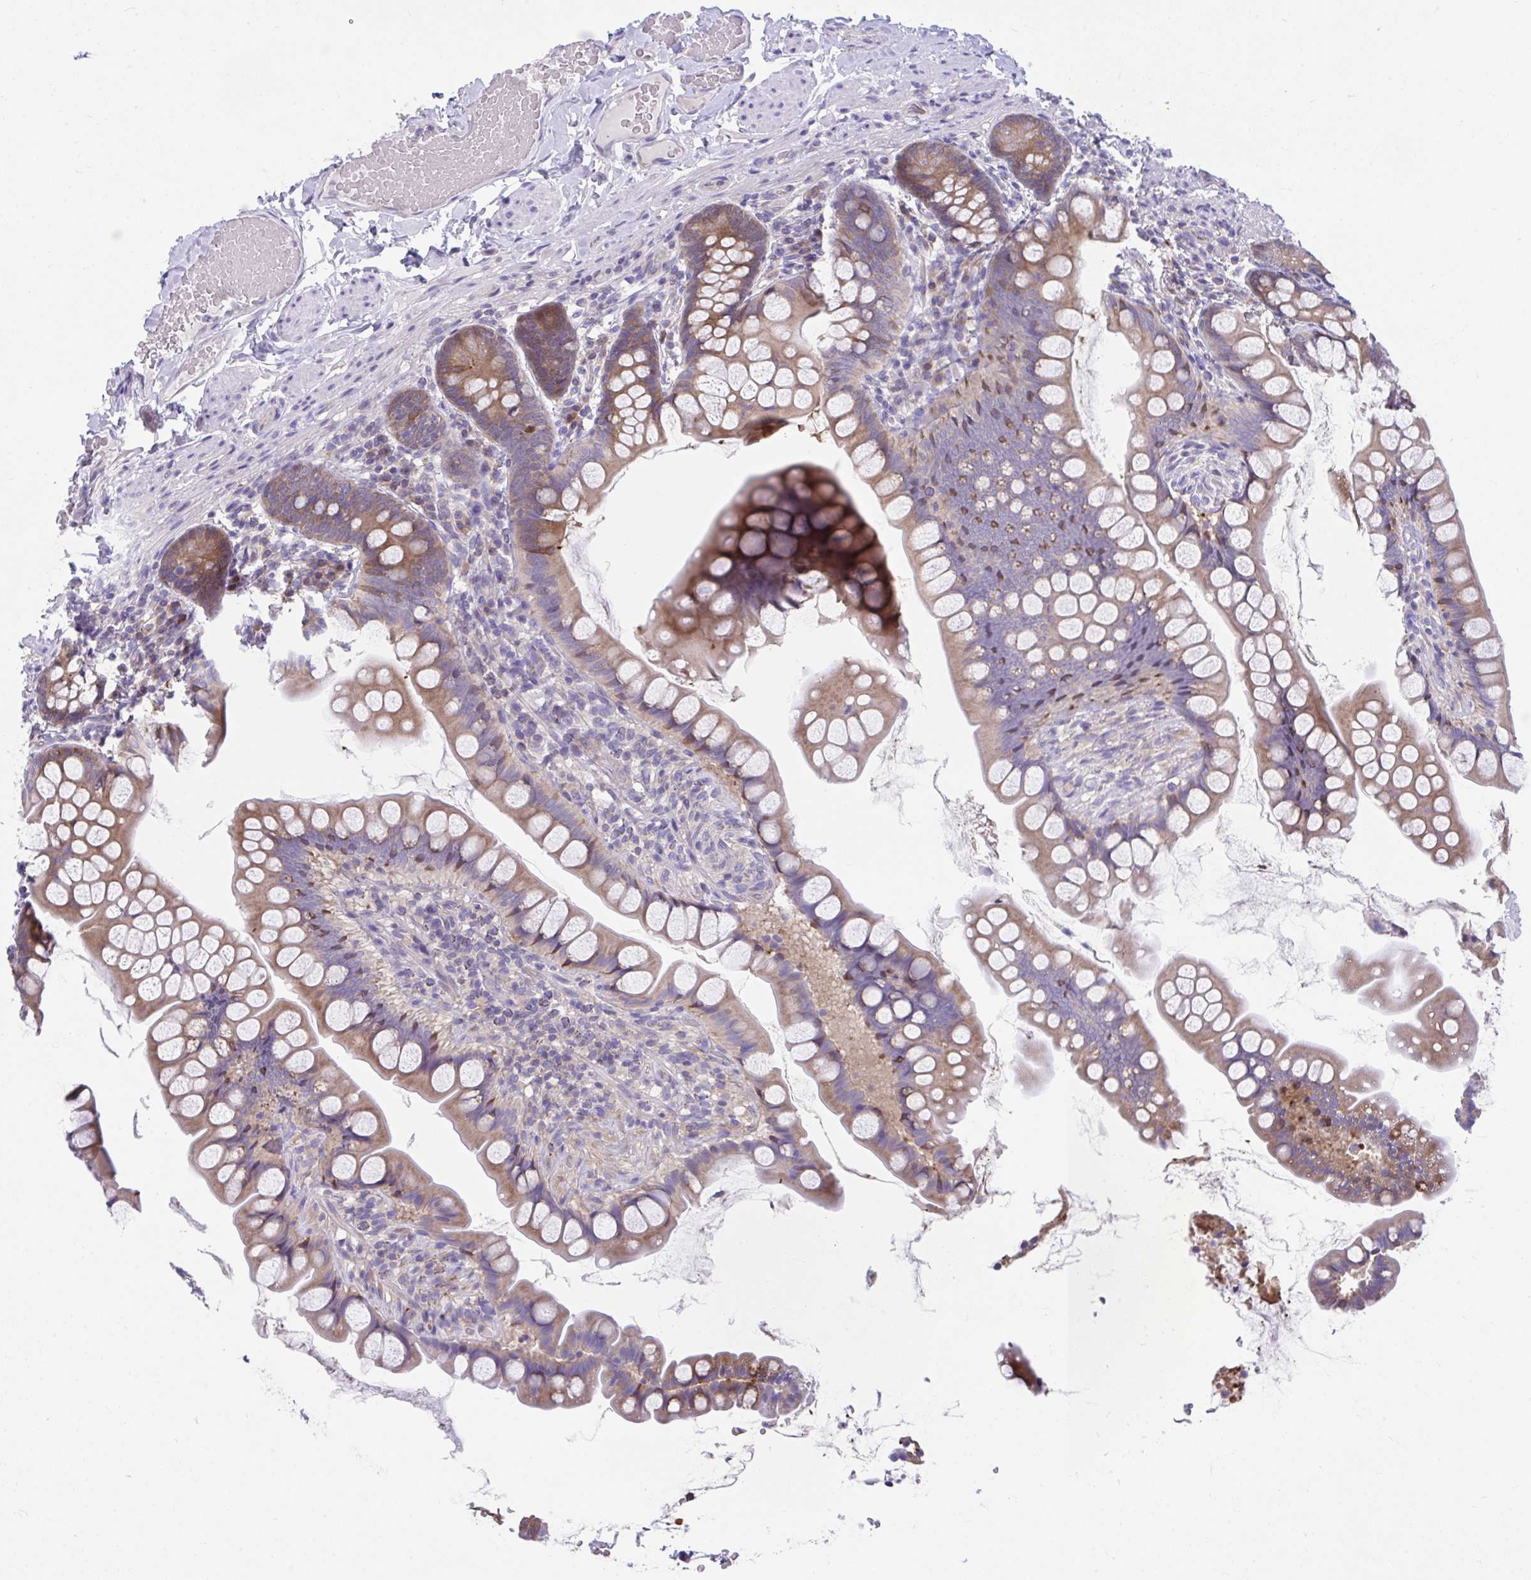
{"staining": {"intensity": "moderate", "quantity": ">75%", "location": "cytoplasmic/membranous"}, "tissue": "small intestine", "cell_type": "Glandular cells", "image_type": "normal", "snomed": [{"axis": "morphology", "description": "Normal tissue, NOS"}, {"axis": "topography", "description": "Small intestine"}], "caption": "Immunohistochemistry (IHC) staining of benign small intestine, which shows medium levels of moderate cytoplasmic/membranous expression in about >75% of glandular cells indicating moderate cytoplasmic/membranous protein staining. The staining was performed using DAB (3,3'-diaminobenzidine) (brown) for protein detection and nuclei were counterstained in hematoxylin (blue).", "gene": "PCDHB7", "patient": {"sex": "male", "age": 70}}